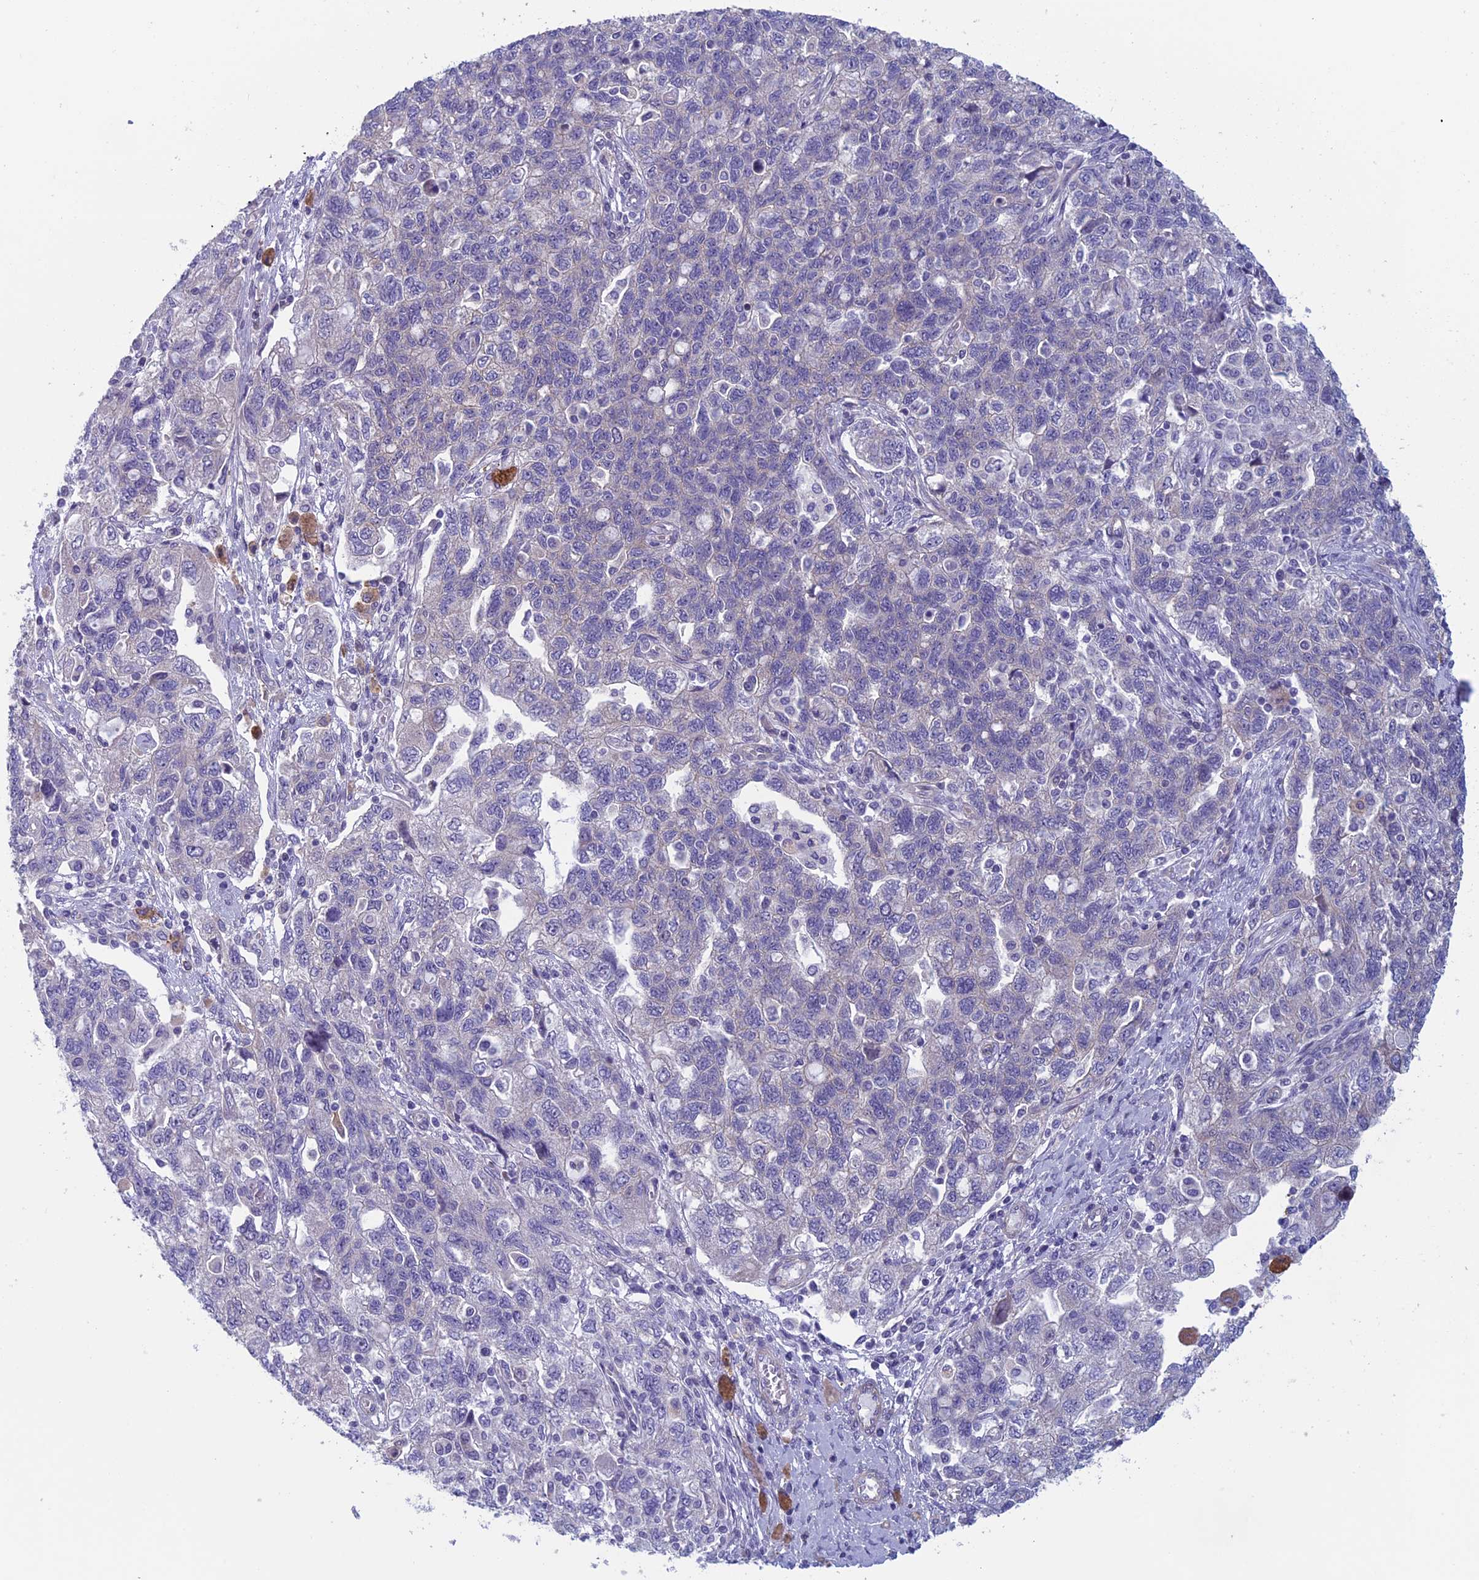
{"staining": {"intensity": "negative", "quantity": "none", "location": "none"}, "tissue": "ovarian cancer", "cell_type": "Tumor cells", "image_type": "cancer", "snomed": [{"axis": "morphology", "description": "Carcinoma, NOS"}, {"axis": "morphology", "description": "Cystadenocarcinoma, serous, NOS"}, {"axis": "topography", "description": "Ovary"}], "caption": "IHC image of neoplastic tissue: human ovarian cancer stained with DAB (3,3'-diaminobenzidine) displays no significant protein positivity in tumor cells.", "gene": "CNOT6L", "patient": {"sex": "female", "age": 69}}